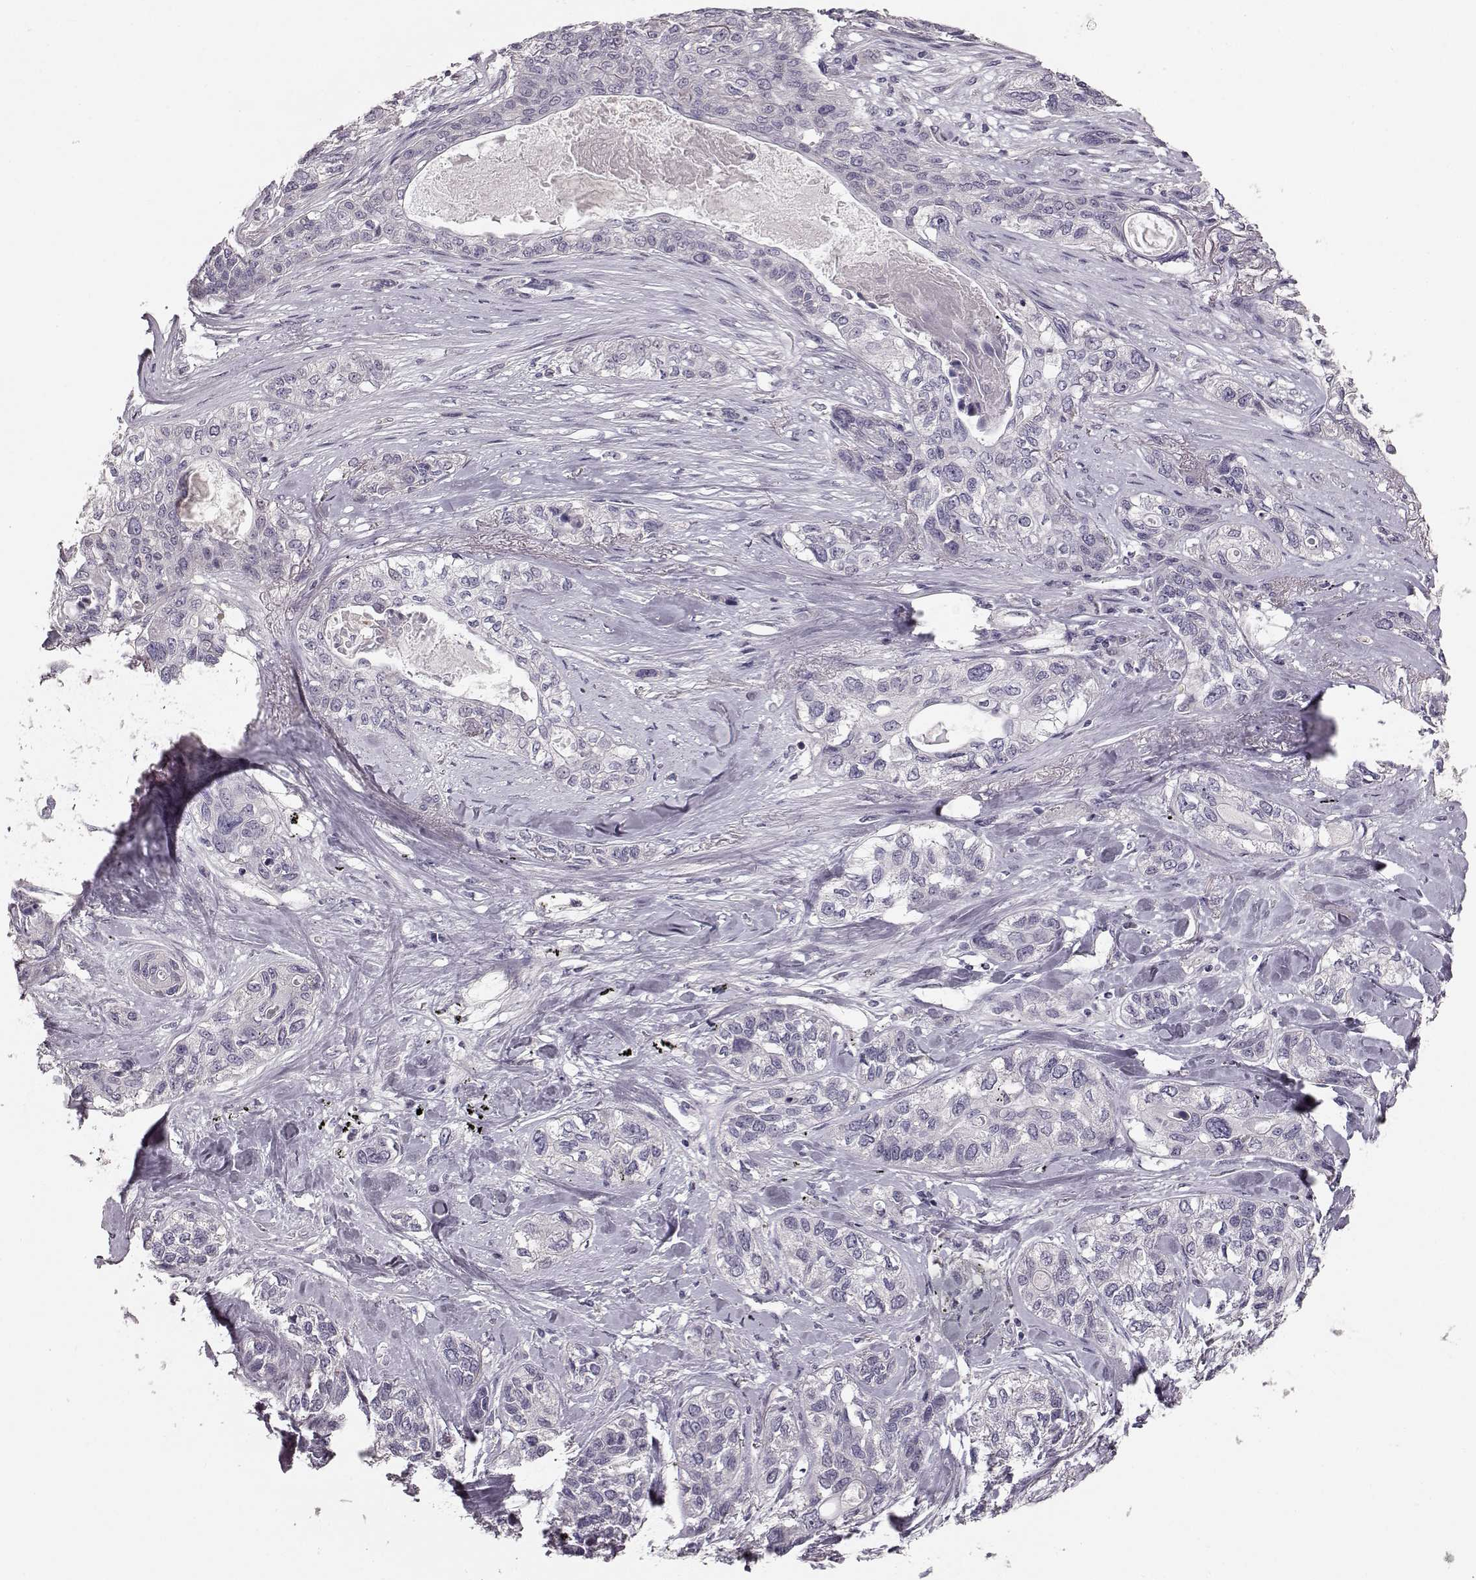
{"staining": {"intensity": "negative", "quantity": "none", "location": "none"}, "tissue": "lung cancer", "cell_type": "Tumor cells", "image_type": "cancer", "snomed": [{"axis": "morphology", "description": "Squamous cell carcinoma, NOS"}, {"axis": "topography", "description": "Lung"}], "caption": "Tumor cells show no significant protein positivity in lung squamous cell carcinoma.", "gene": "GPR50", "patient": {"sex": "female", "age": 70}}